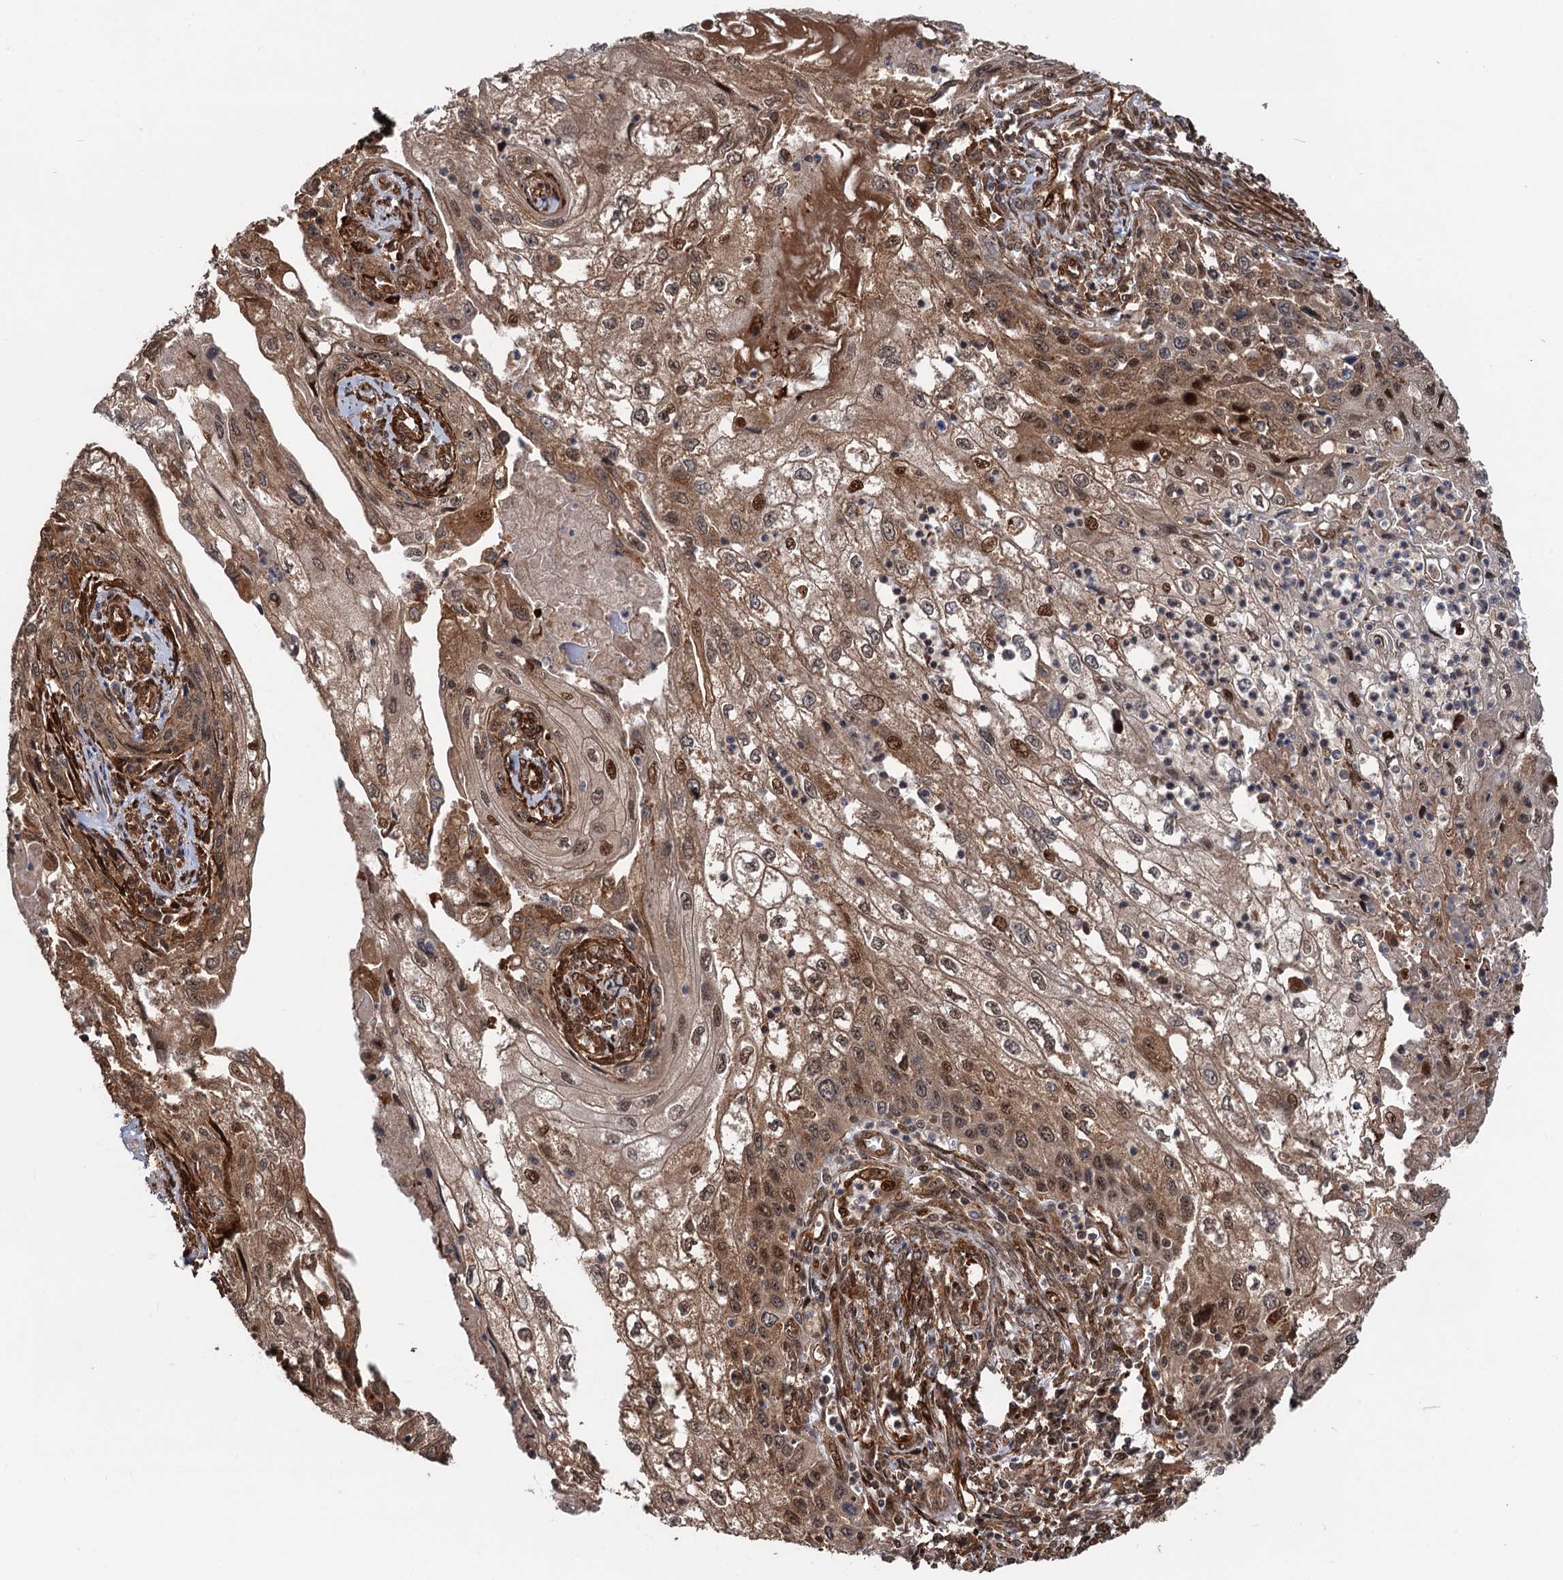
{"staining": {"intensity": "moderate", "quantity": ">75%", "location": "cytoplasmic/membranous,nuclear"}, "tissue": "cervical cancer", "cell_type": "Tumor cells", "image_type": "cancer", "snomed": [{"axis": "morphology", "description": "Squamous cell carcinoma, NOS"}, {"axis": "topography", "description": "Cervix"}], "caption": "Cervical cancer stained with a protein marker displays moderate staining in tumor cells.", "gene": "SNRNP25", "patient": {"sex": "female", "age": 67}}